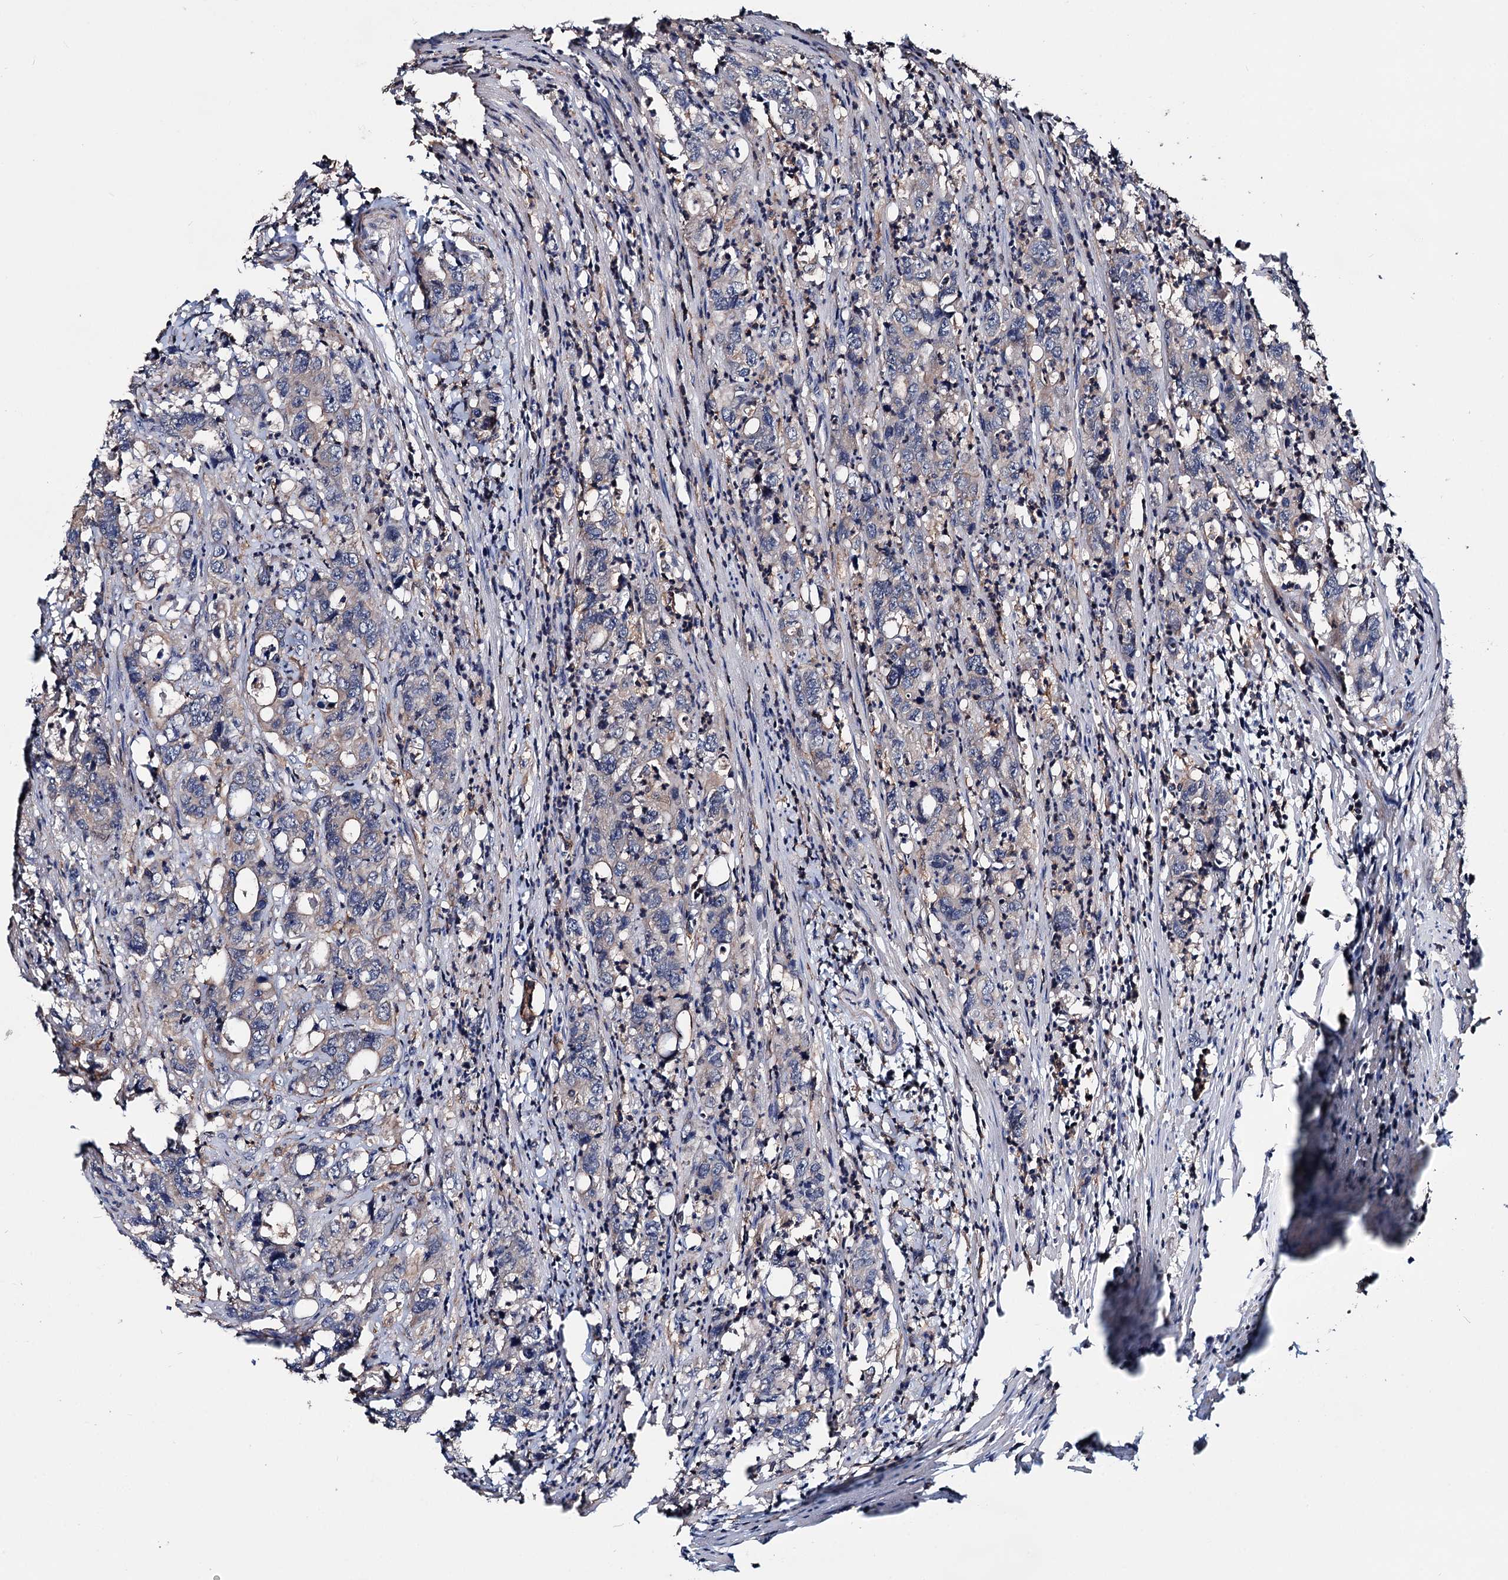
{"staining": {"intensity": "weak", "quantity": "<25%", "location": "cytoplasmic/membranous"}, "tissue": "colorectal cancer", "cell_type": "Tumor cells", "image_type": "cancer", "snomed": [{"axis": "morphology", "description": "Adenocarcinoma, NOS"}, {"axis": "topography", "description": "Colon"}], "caption": "An IHC image of colorectal cancer is shown. There is no staining in tumor cells of colorectal cancer. The staining was performed using DAB (3,3'-diaminobenzidine) to visualize the protein expression in brown, while the nuclei were stained in blue with hematoxylin (Magnification: 20x).", "gene": "GRIP1", "patient": {"sex": "female", "age": 75}}